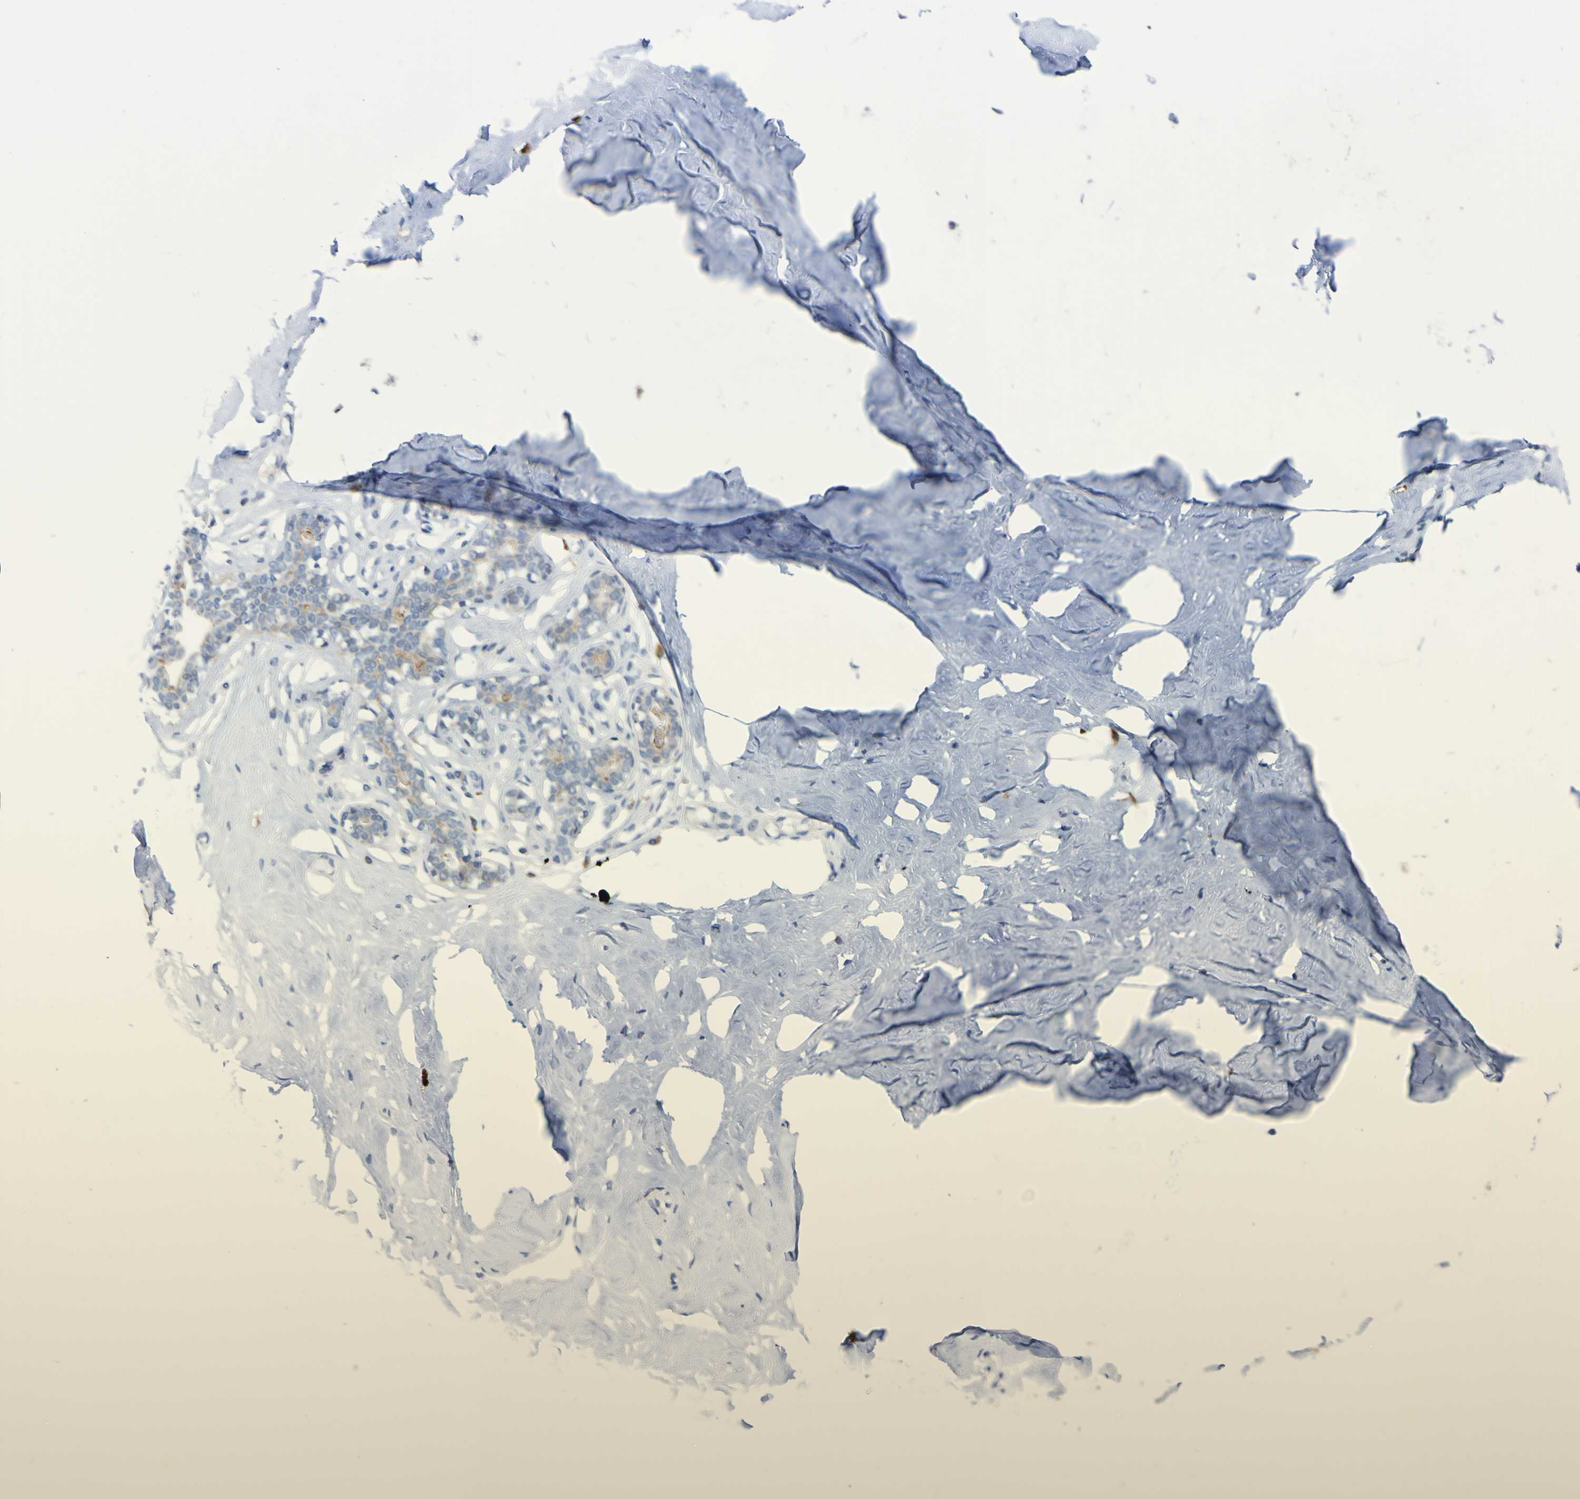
{"staining": {"intensity": "negative", "quantity": "none", "location": "none"}, "tissue": "breast", "cell_type": "Adipocytes", "image_type": "normal", "snomed": [{"axis": "morphology", "description": "Normal tissue, NOS"}, {"axis": "topography", "description": "Breast"}], "caption": "This image is of normal breast stained with immunohistochemistry to label a protein in brown with the nuclei are counter-stained blue. There is no expression in adipocytes.", "gene": "C11orf24", "patient": {"sex": "female", "age": 23}}